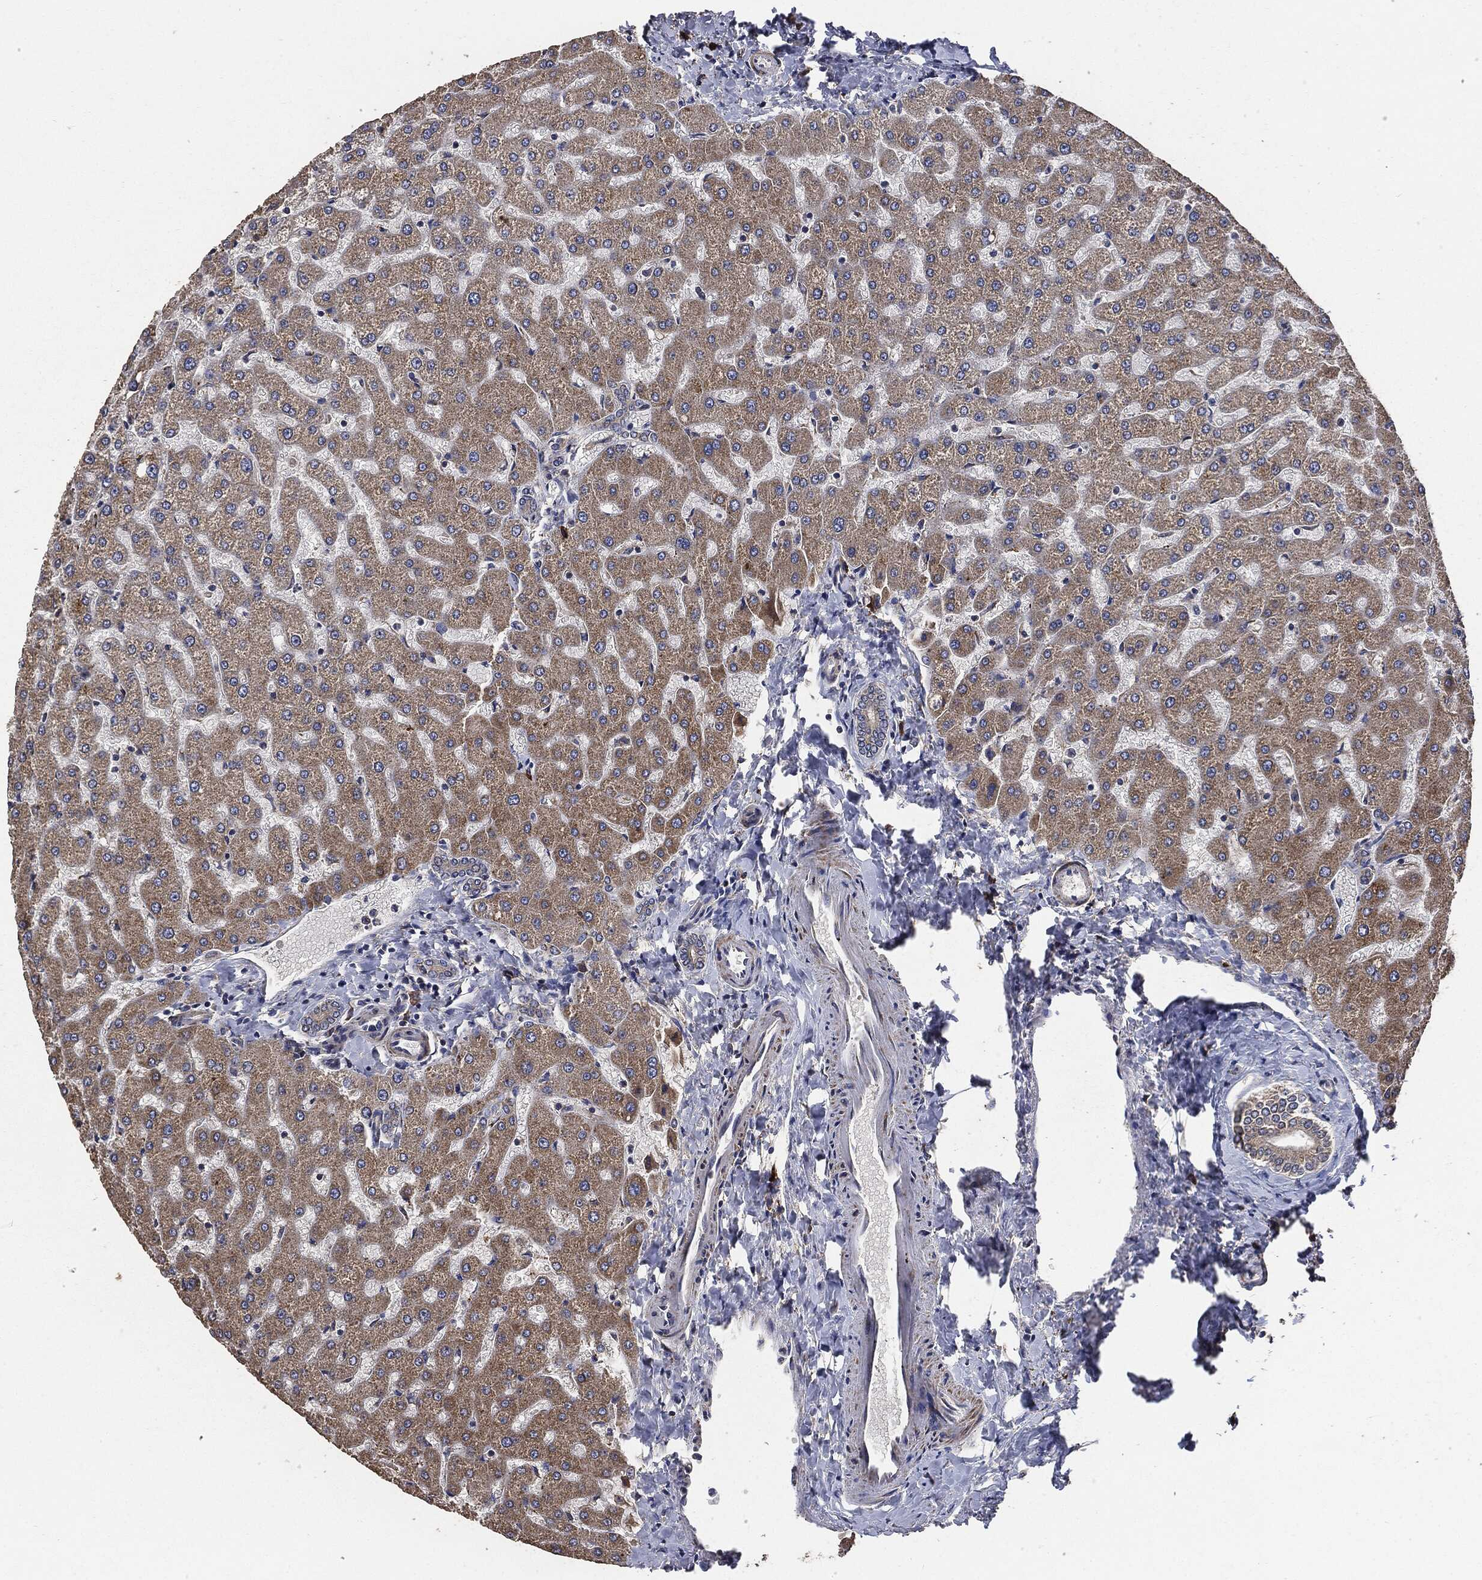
{"staining": {"intensity": "moderate", "quantity": "<25%", "location": "cytoplasmic/membranous"}, "tissue": "liver", "cell_type": "Cholangiocytes", "image_type": "normal", "snomed": [{"axis": "morphology", "description": "Normal tissue, NOS"}, {"axis": "topography", "description": "Liver"}], "caption": "IHC of unremarkable liver demonstrates low levels of moderate cytoplasmic/membranous positivity in about <25% of cholangiocytes. (IHC, brightfield microscopy, high magnification).", "gene": "STK3", "patient": {"sex": "female", "age": 50}}